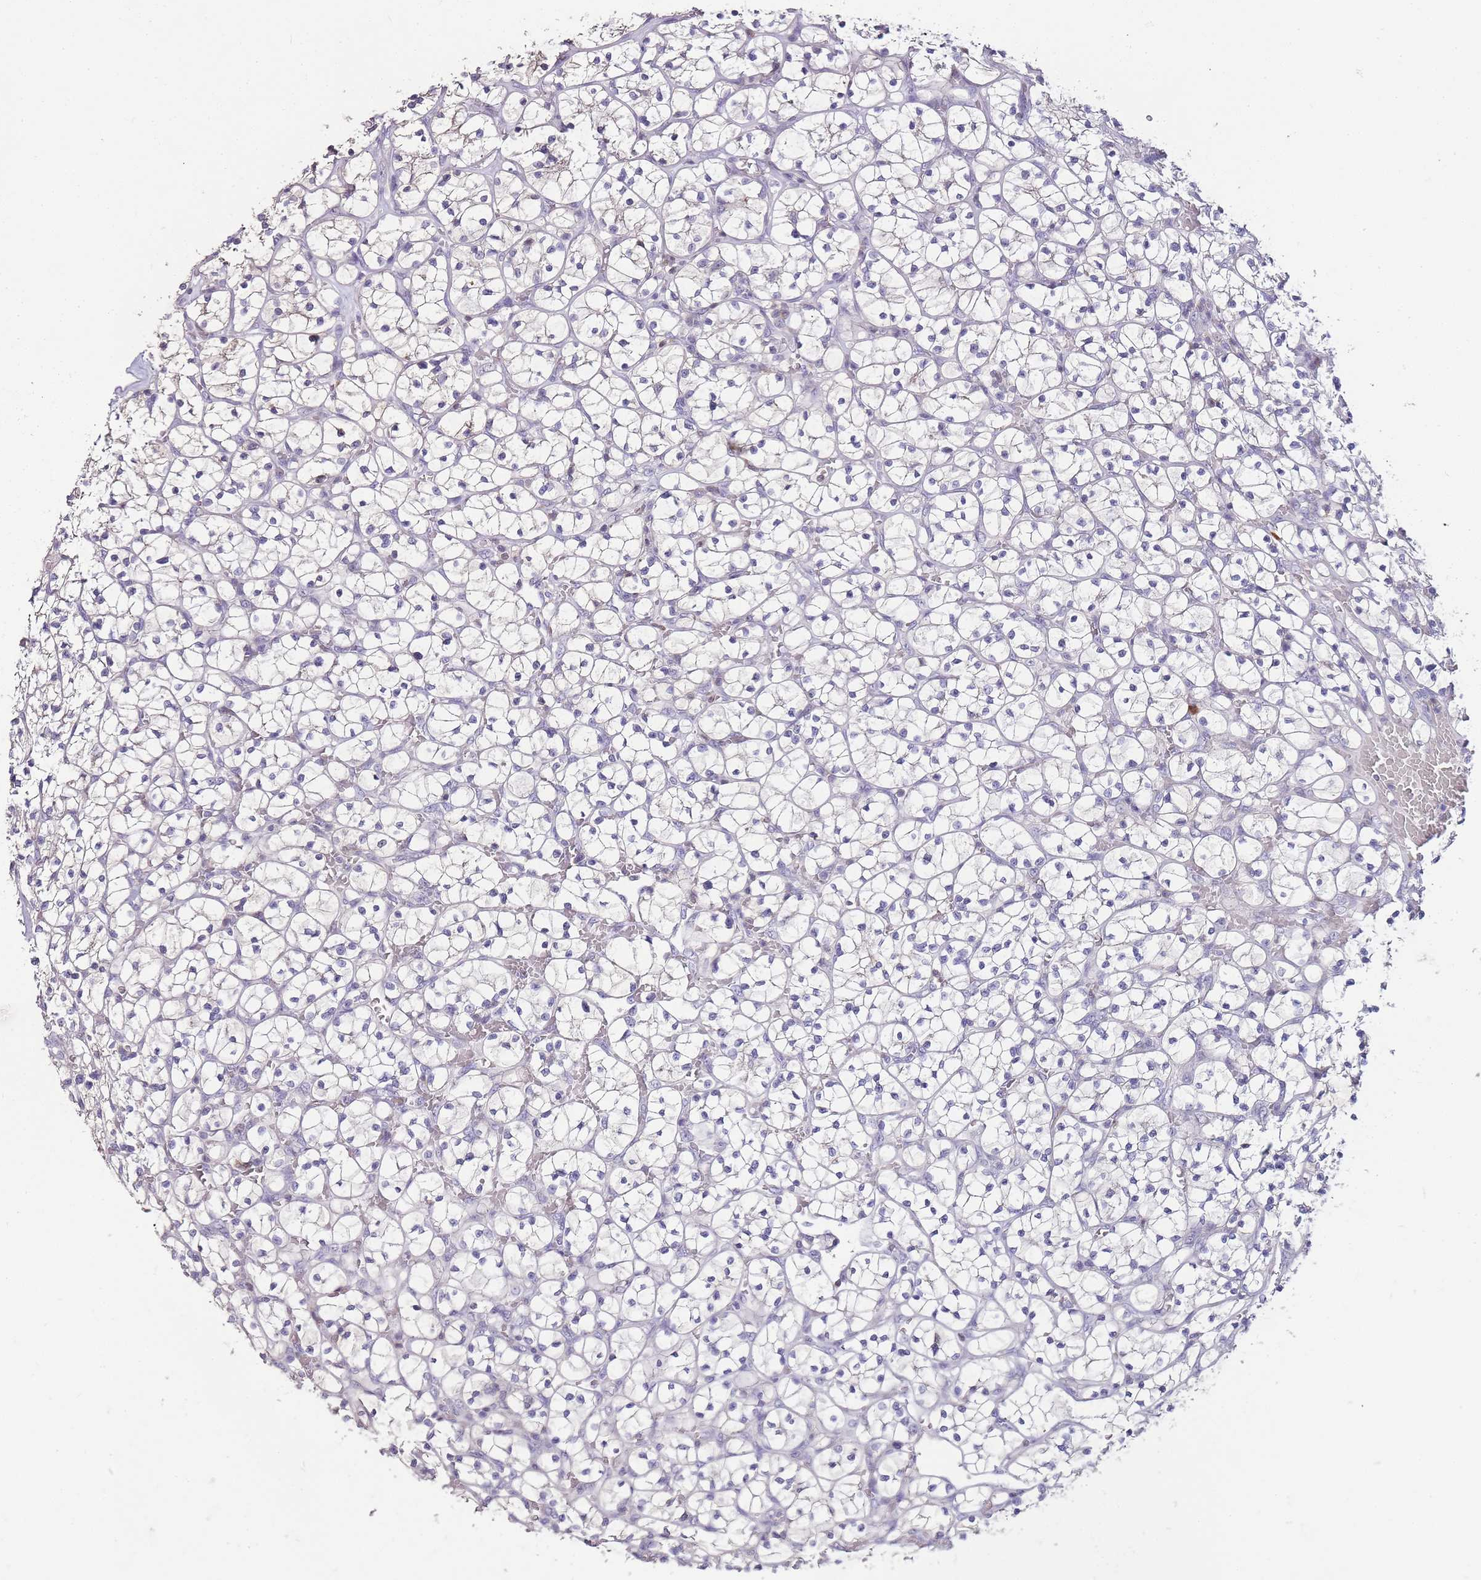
{"staining": {"intensity": "negative", "quantity": "none", "location": "none"}, "tissue": "renal cancer", "cell_type": "Tumor cells", "image_type": "cancer", "snomed": [{"axis": "morphology", "description": "Adenocarcinoma, NOS"}, {"axis": "topography", "description": "Kidney"}], "caption": "Immunohistochemical staining of human renal adenocarcinoma demonstrates no significant positivity in tumor cells. (Stains: DAB immunohistochemistry (IHC) with hematoxylin counter stain, Microscopy: brightfield microscopy at high magnification).", "gene": "ZBP1", "patient": {"sex": "female", "age": 64}}